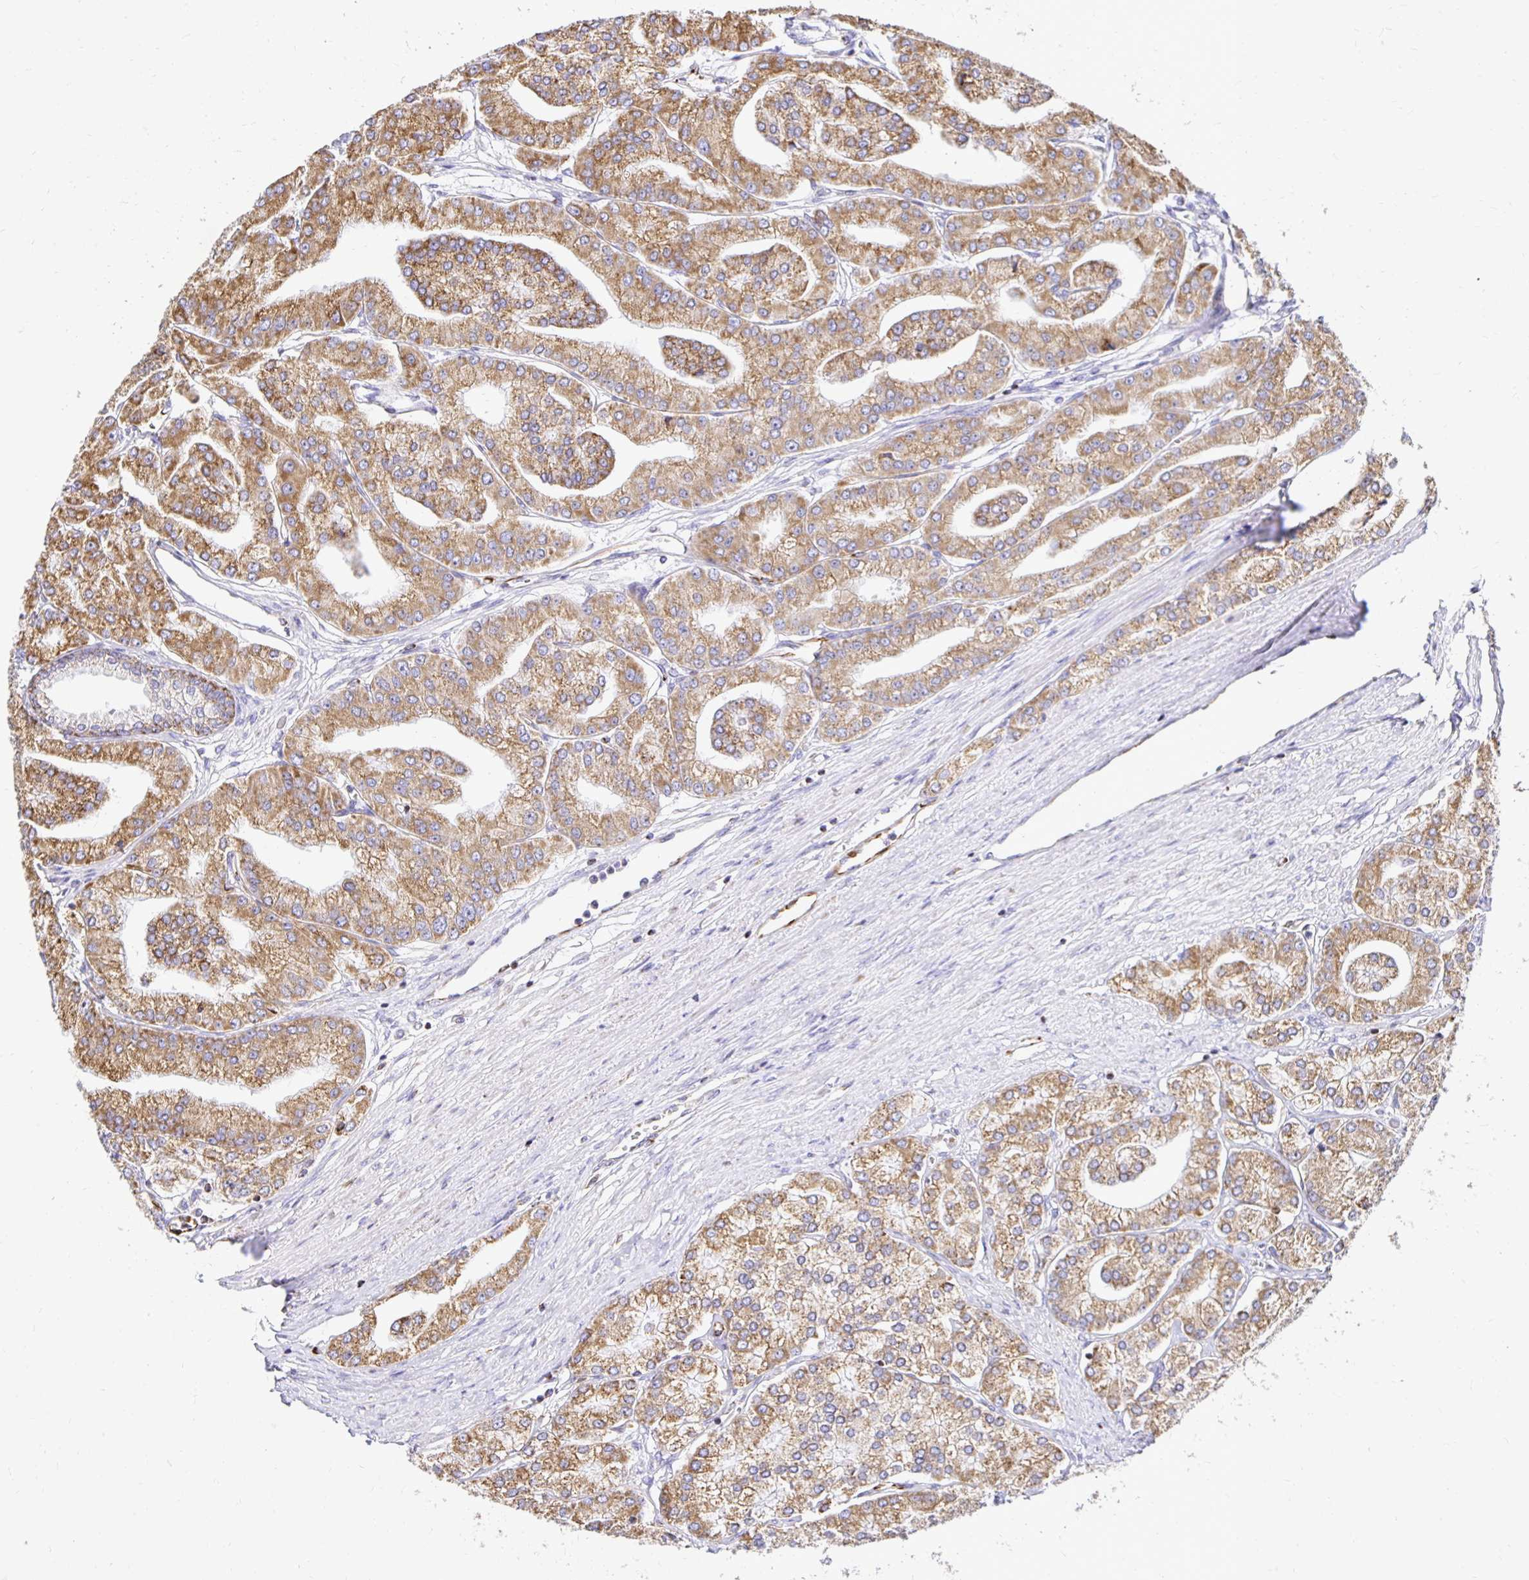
{"staining": {"intensity": "moderate", "quantity": ">75%", "location": "cytoplasmic/membranous"}, "tissue": "prostate cancer", "cell_type": "Tumor cells", "image_type": "cancer", "snomed": [{"axis": "morphology", "description": "Adenocarcinoma, High grade"}, {"axis": "topography", "description": "Prostate"}], "caption": "A brown stain highlights moderate cytoplasmic/membranous positivity of a protein in prostate high-grade adenocarcinoma tumor cells. The staining was performed using DAB, with brown indicating positive protein expression. Nuclei are stained blue with hematoxylin.", "gene": "PLAAT2", "patient": {"sex": "male", "age": 61}}